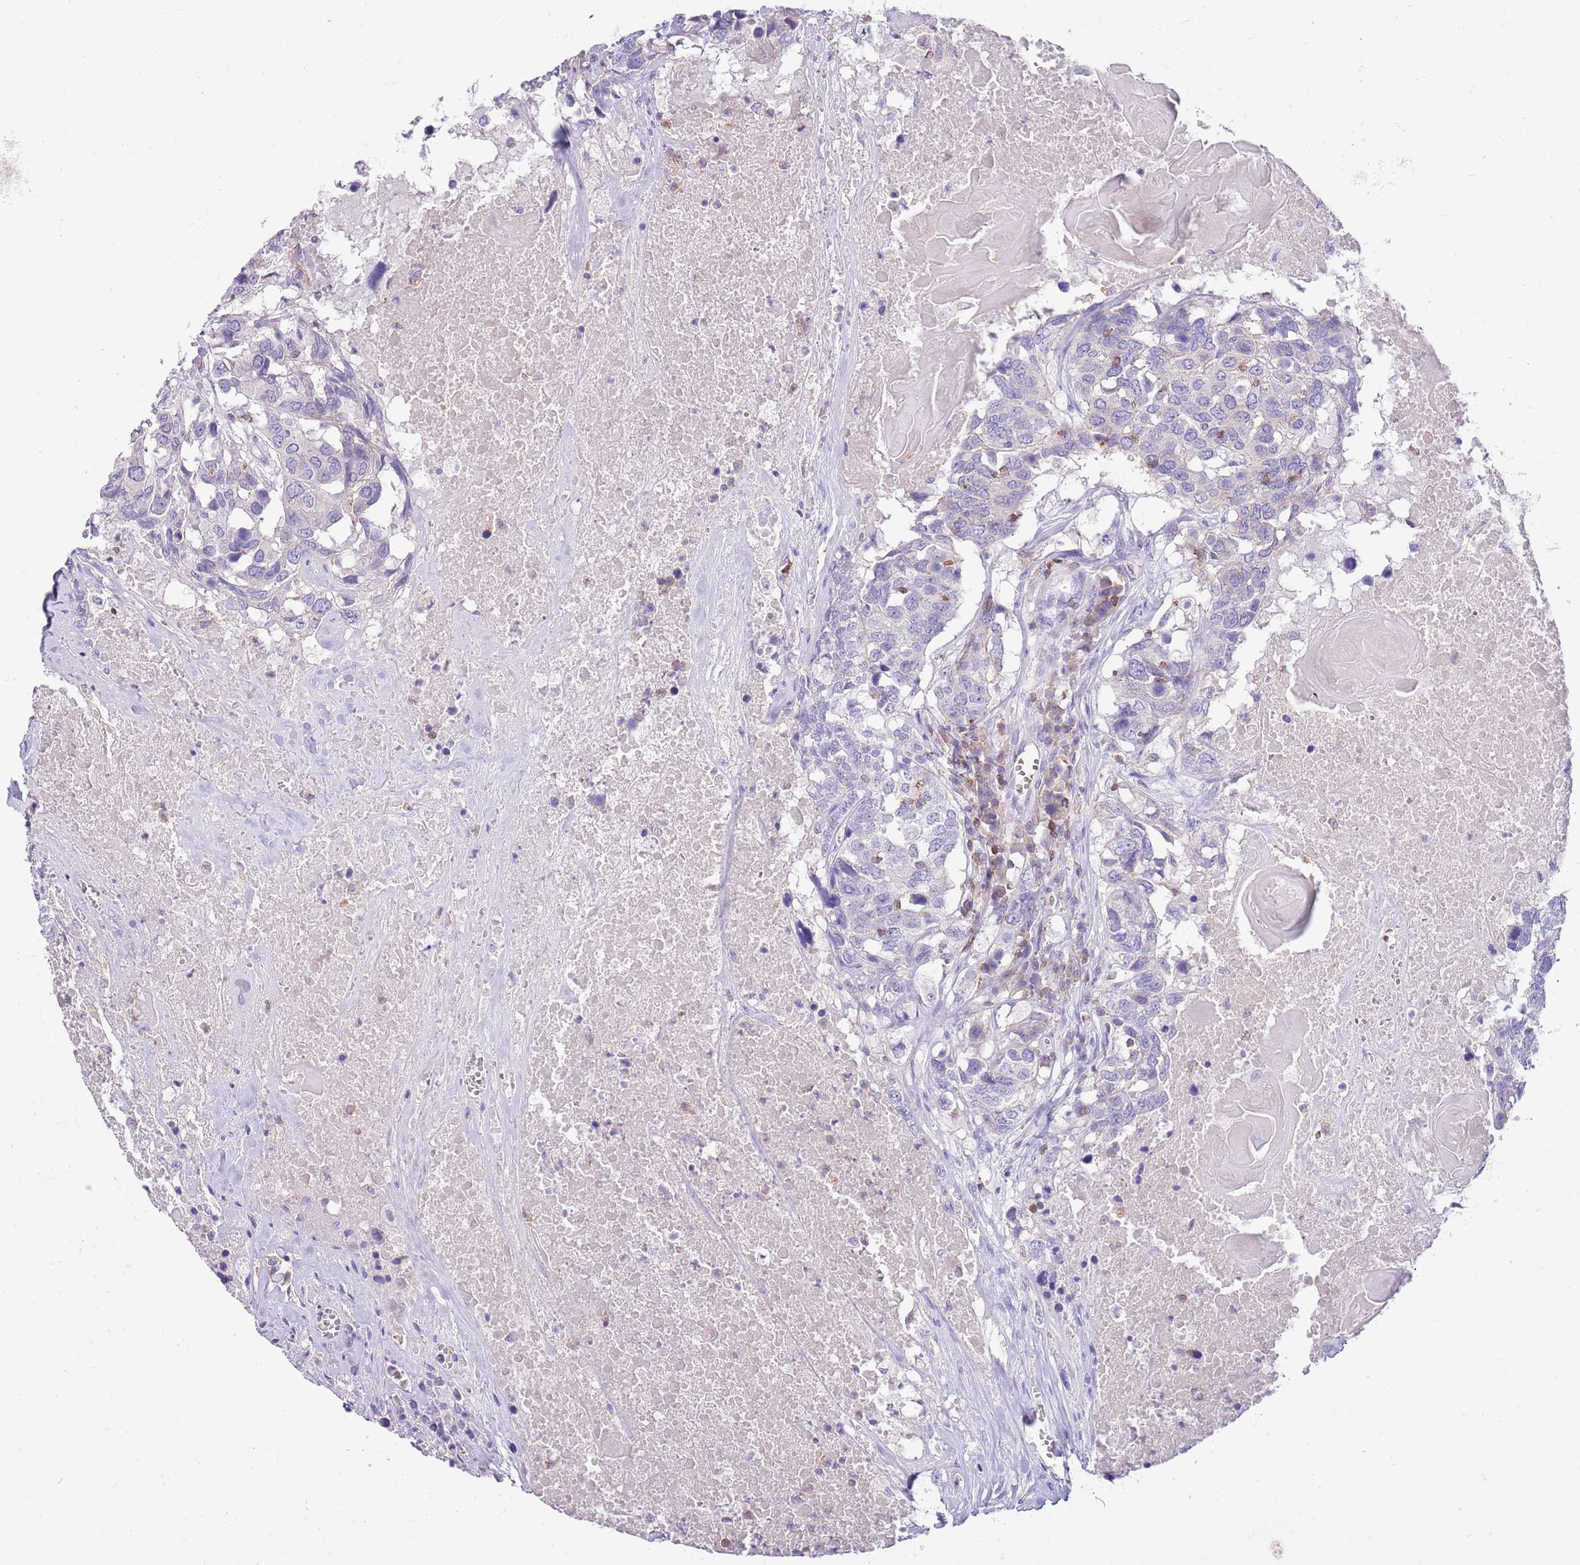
{"staining": {"intensity": "negative", "quantity": "none", "location": "none"}, "tissue": "head and neck cancer", "cell_type": "Tumor cells", "image_type": "cancer", "snomed": [{"axis": "morphology", "description": "Squamous cell carcinoma, NOS"}, {"axis": "topography", "description": "Head-Neck"}], "caption": "Human squamous cell carcinoma (head and neck) stained for a protein using immunohistochemistry (IHC) reveals no positivity in tumor cells.", "gene": "OR4Q3", "patient": {"sex": "male", "age": 66}}